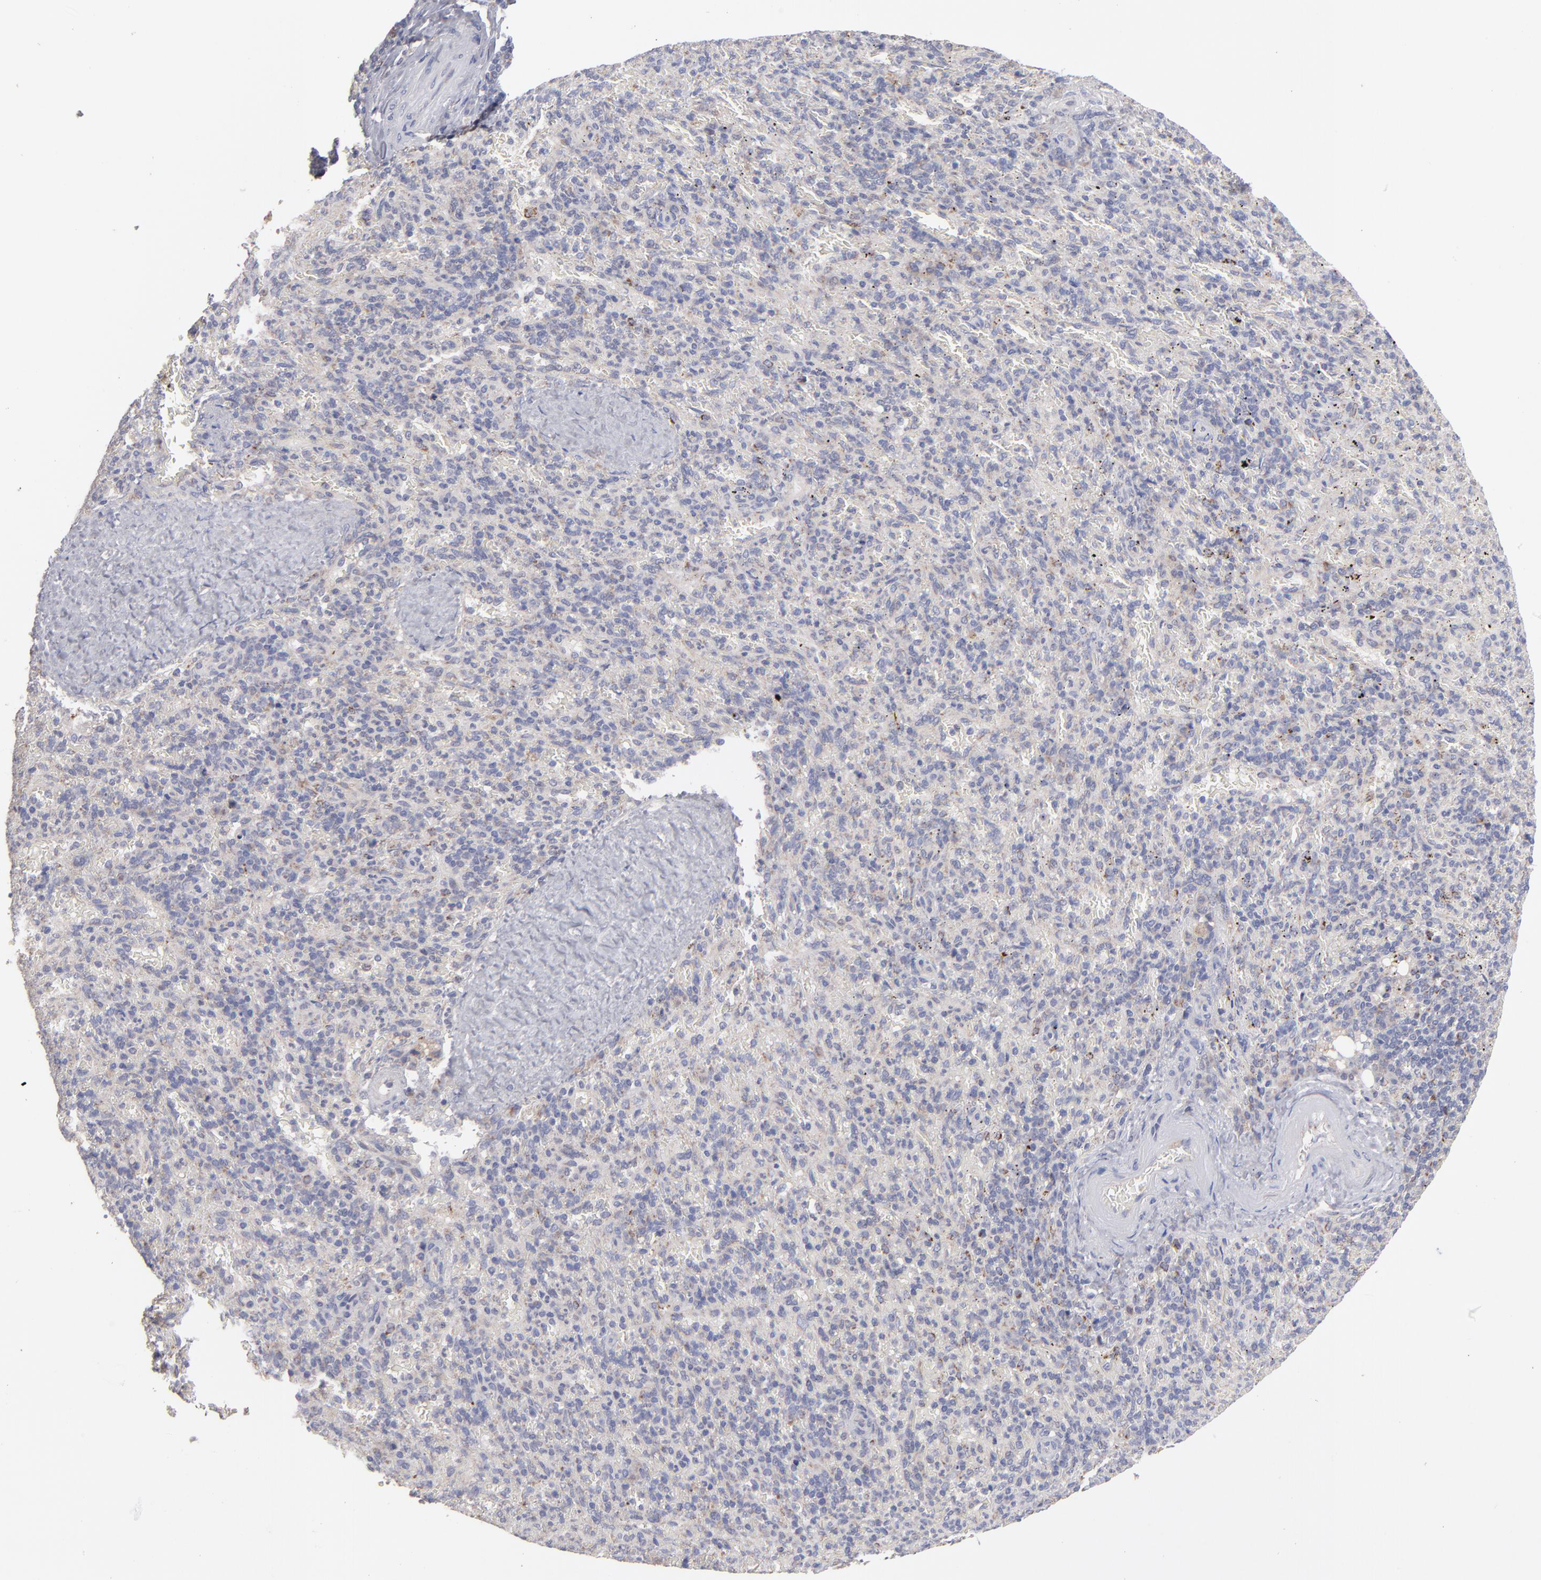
{"staining": {"intensity": "moderate", "quantity": "<25%", "location": "cytoplasmic/membranous"}, "tissue": "spleen", "cell_type": "Cells in red pulp", "image_type": "normal", "snomed": [{"axis": "morphology", "description": "Normal tissue, NOS"}, {"axis": "topography", "description": "Spleen"}], "caption": "A low amount of moderate cytoplasmic/membranous staining is seen in about <25% of cells in red pulp in unremarkable spleen. (Brightfield microscopy of DAB IHC at high magnification).", "gene": "HCCS", "patient": {"sex": "female", "age": 43}}